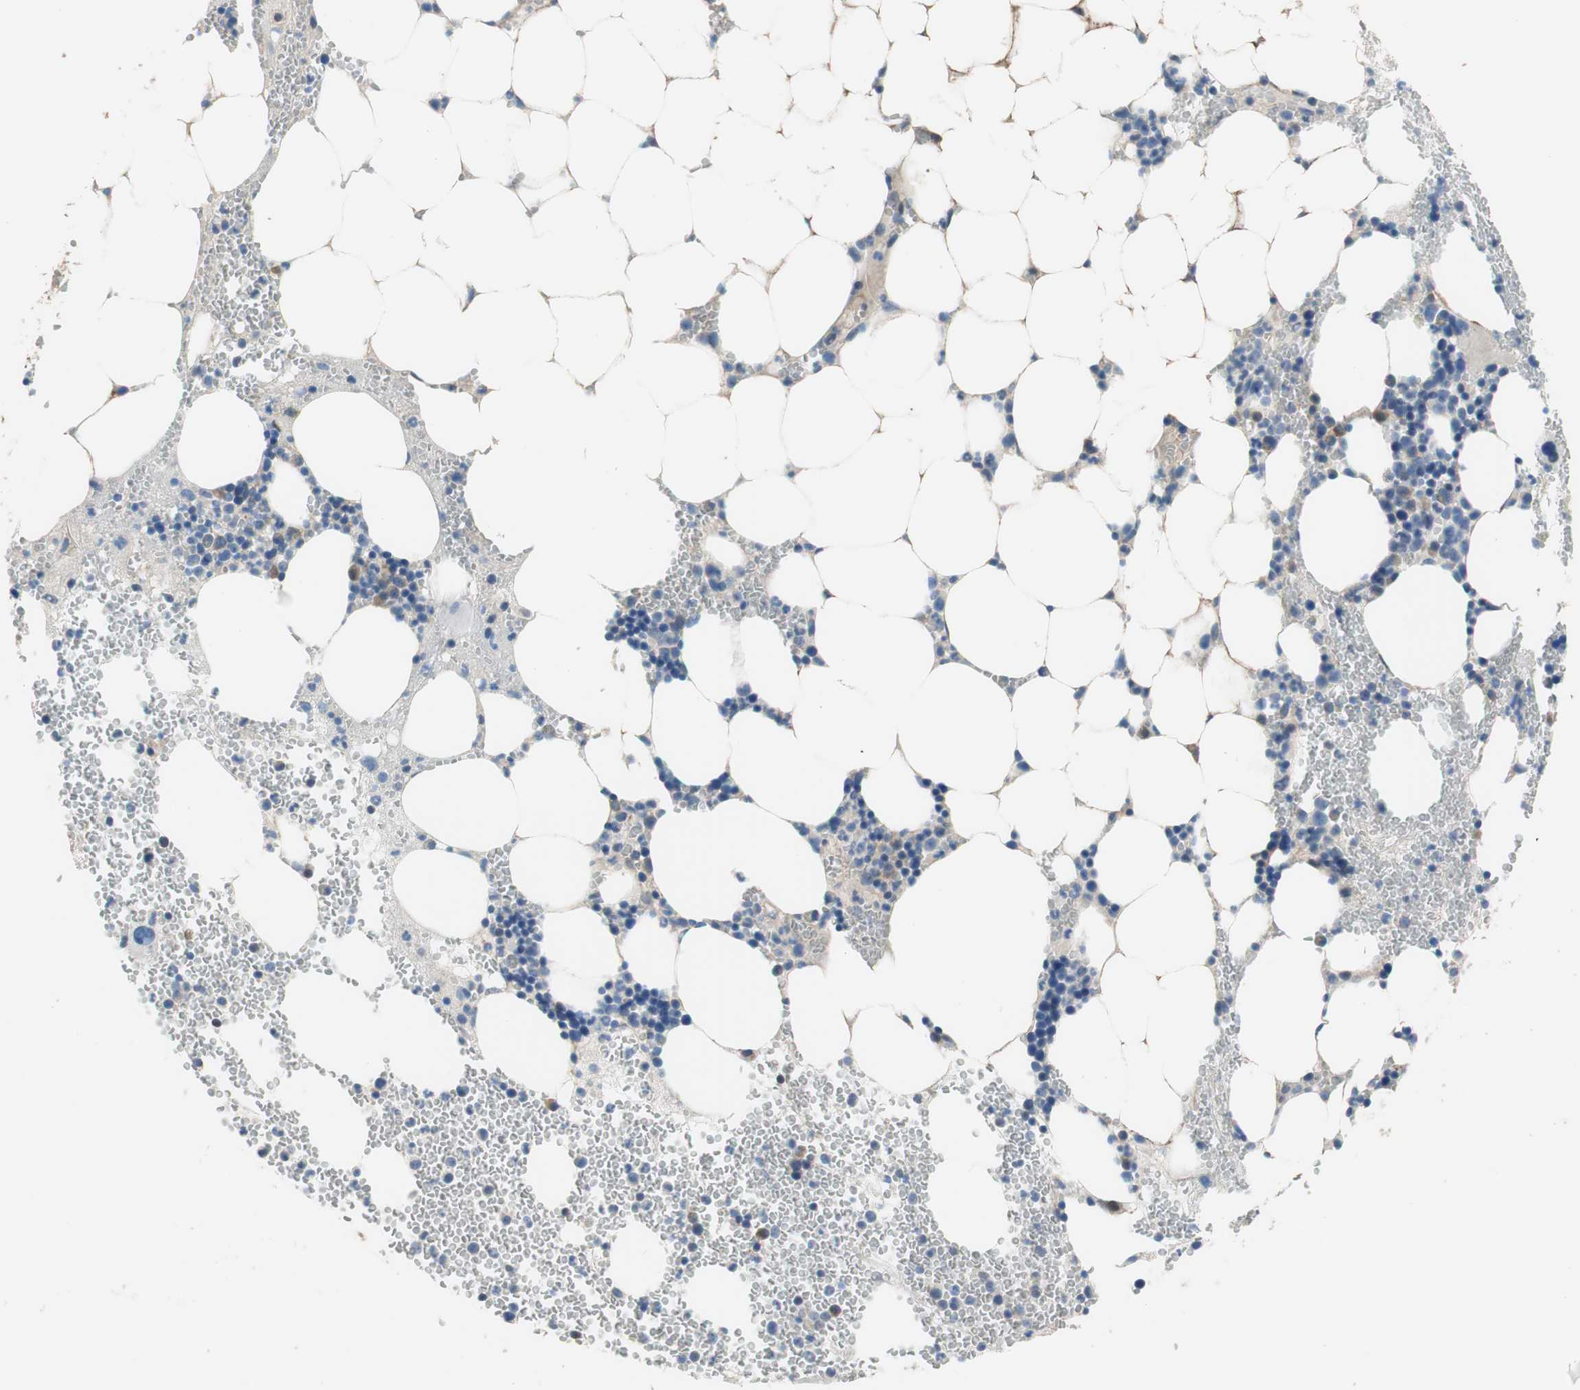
{"staining": {"intensity": "moderate", "quantity": "<25%", "location": "cytoplasmic/membranous"}, "tissue": "bone marrow", "cell_type": "Hematopoietic cells", "image_type": "normal", "snomed": [{"axis": "morphology", "description": "Normal tissue, NOS"}, {"axis": "morphology", "description": "Inflammation, NOS"}, {"axis": "topography", "description": "Bone marrow"}], "caption": "Protein staining of unremarkable bone marrow reveals moderate cytoplasmic/membranous expression in about <25% of hematopoietic cells.", "gene": "ALDH1A2", "patient": {"sex": "female", "age": 76}}